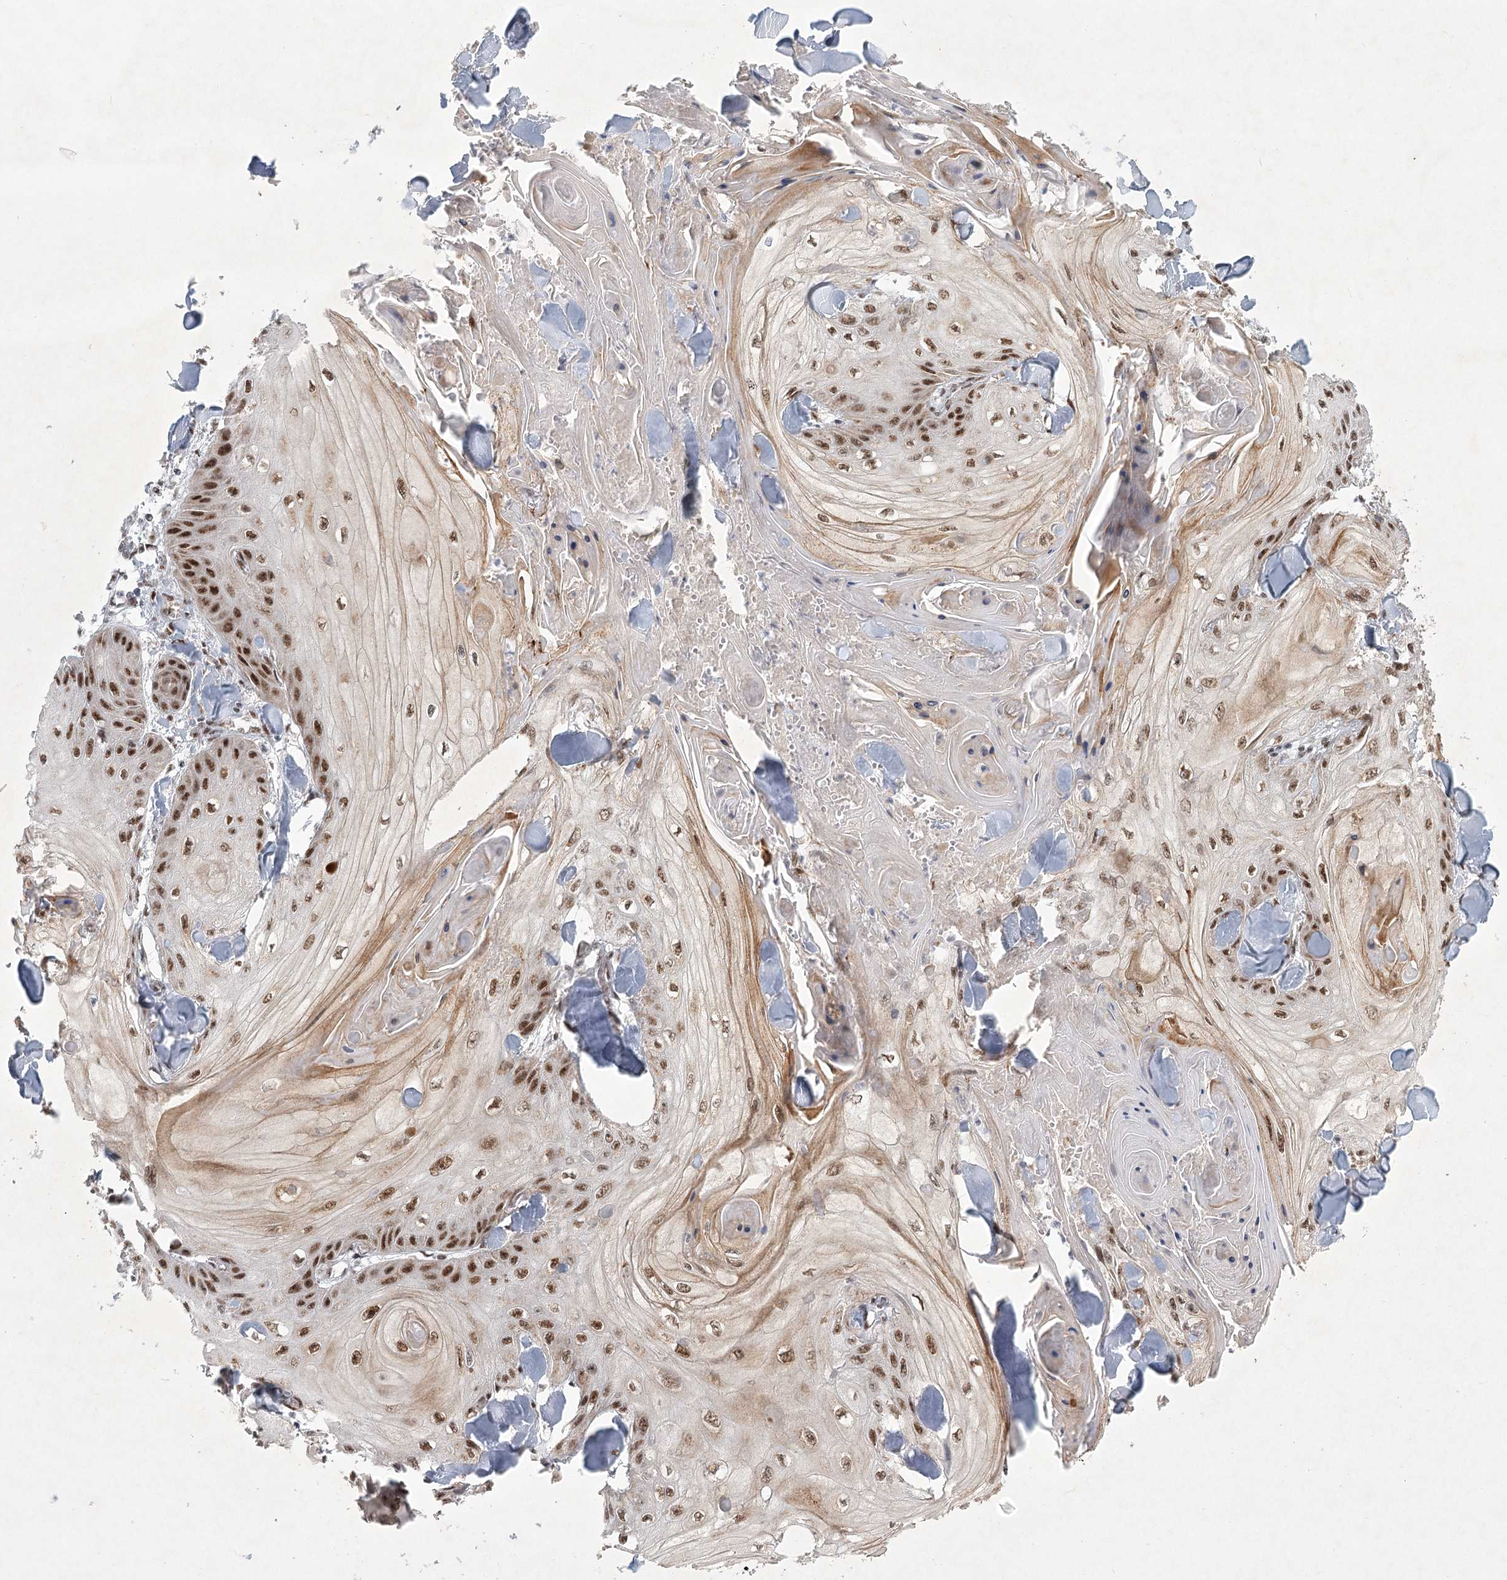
{"staining": {"intensity": "strong", "quantity": "25%-75%", "location": "cytoplasmic/membranous,nuclear"}, "tissue": "skin cancer", "cell_type": "Tumor cells", "image_type": "cancer", "snomed": [{"axis": "morphology", "description": "Squamous cell carcinoma, NOS"}, {"axis": "topography", "description": "Skin"}], "caption": "Tumor cells show strong cytoplasmic/membranous and nuclear positivity in about 25%-75% of cells in squamous cell carcinoma (skin).", "gene": "CIB4", "patient": {"sex": "male", "age": 74}}